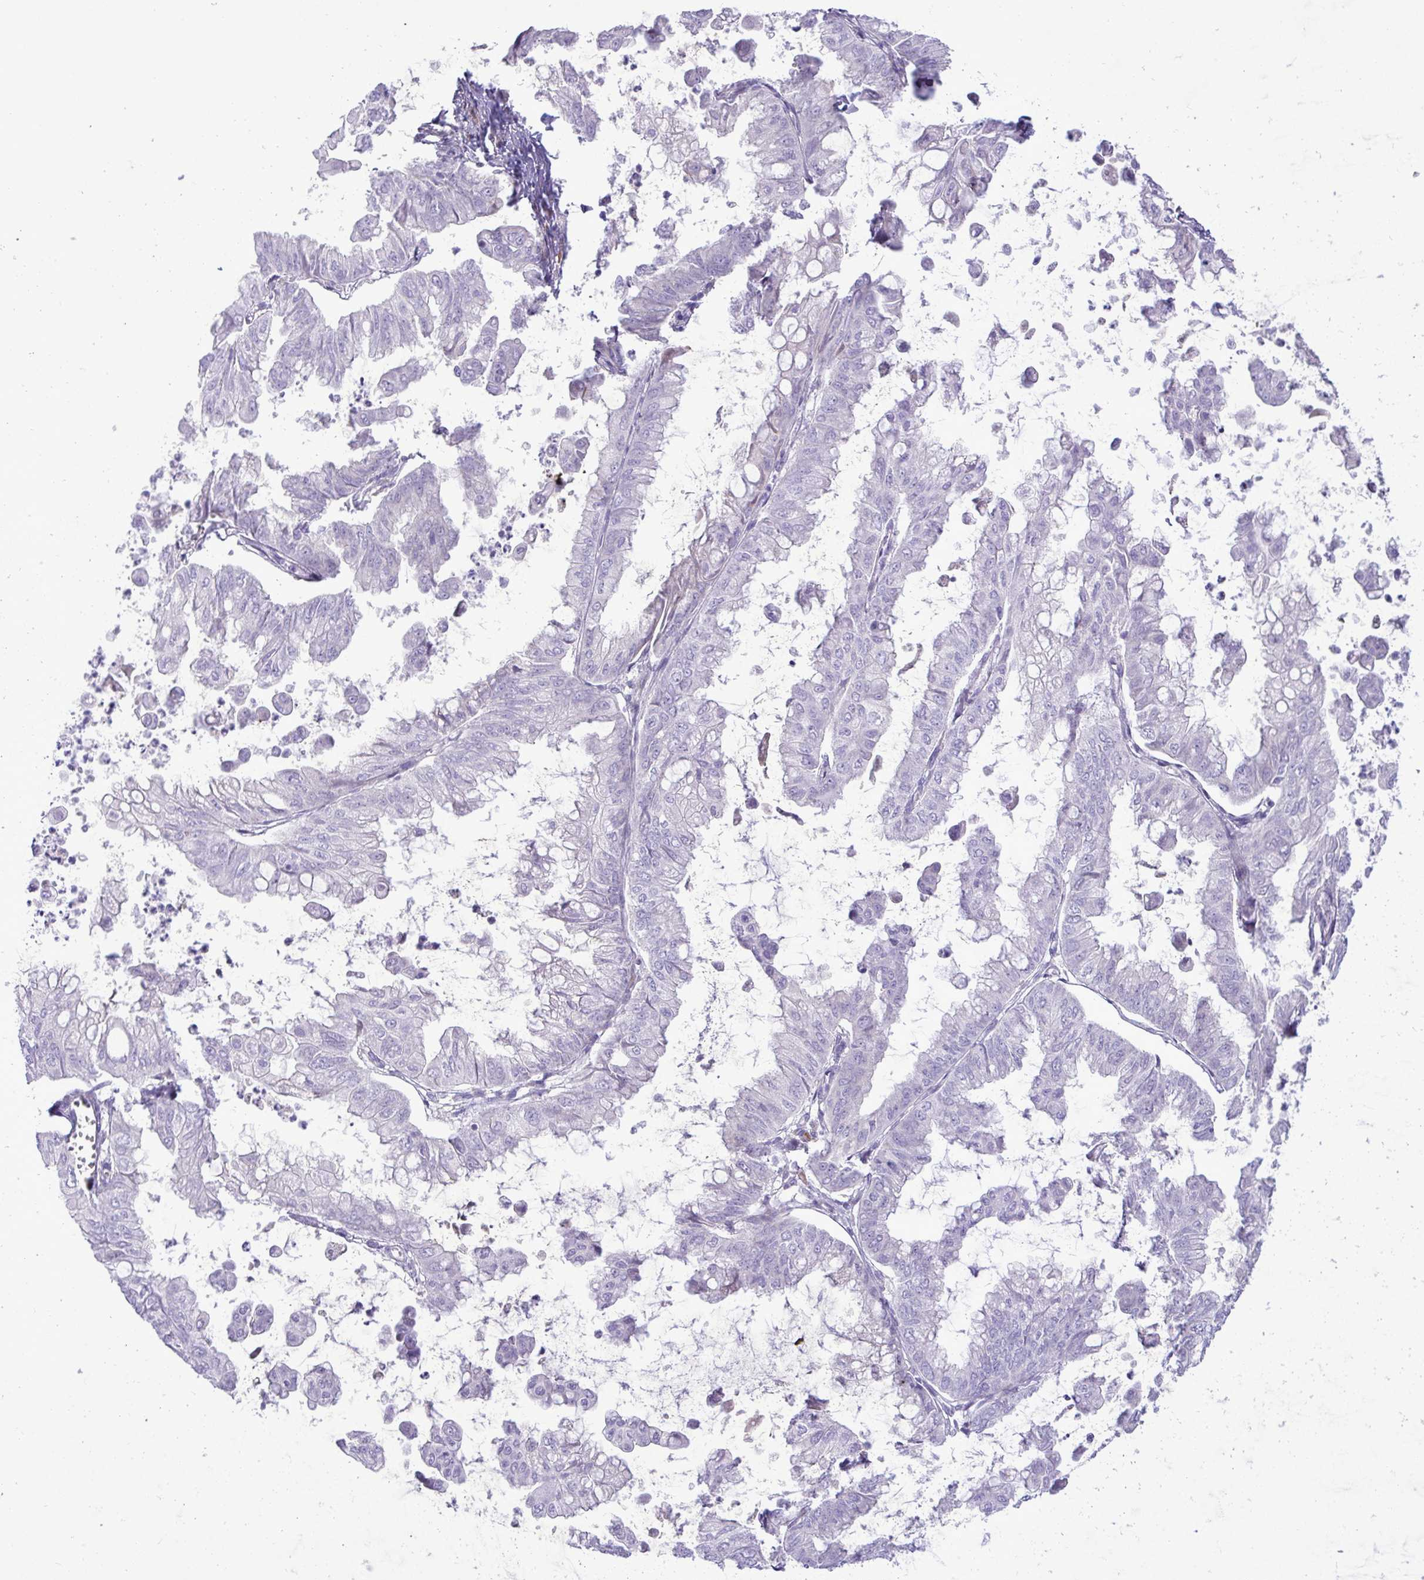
{"staining": {"intensity": "negative", "quantity": "none", "location": "none"}, "tissue": "stomach cancer", "cell_type": "Tumor cells", "image_type": "cancer", "snomed": [{"axis": "morphology", "description": "Adenocarcinoma, NOS"}, {"axis": "topography", "description": "Stomach, upper"}], "caption": "This is a photomicrograph of immunohistochemistry staining of stomach adenocarcinoma, which shows no staining in tumor cells.", "gene": "FAM86B1", "patient": {"sex": "male", "age": 80}}